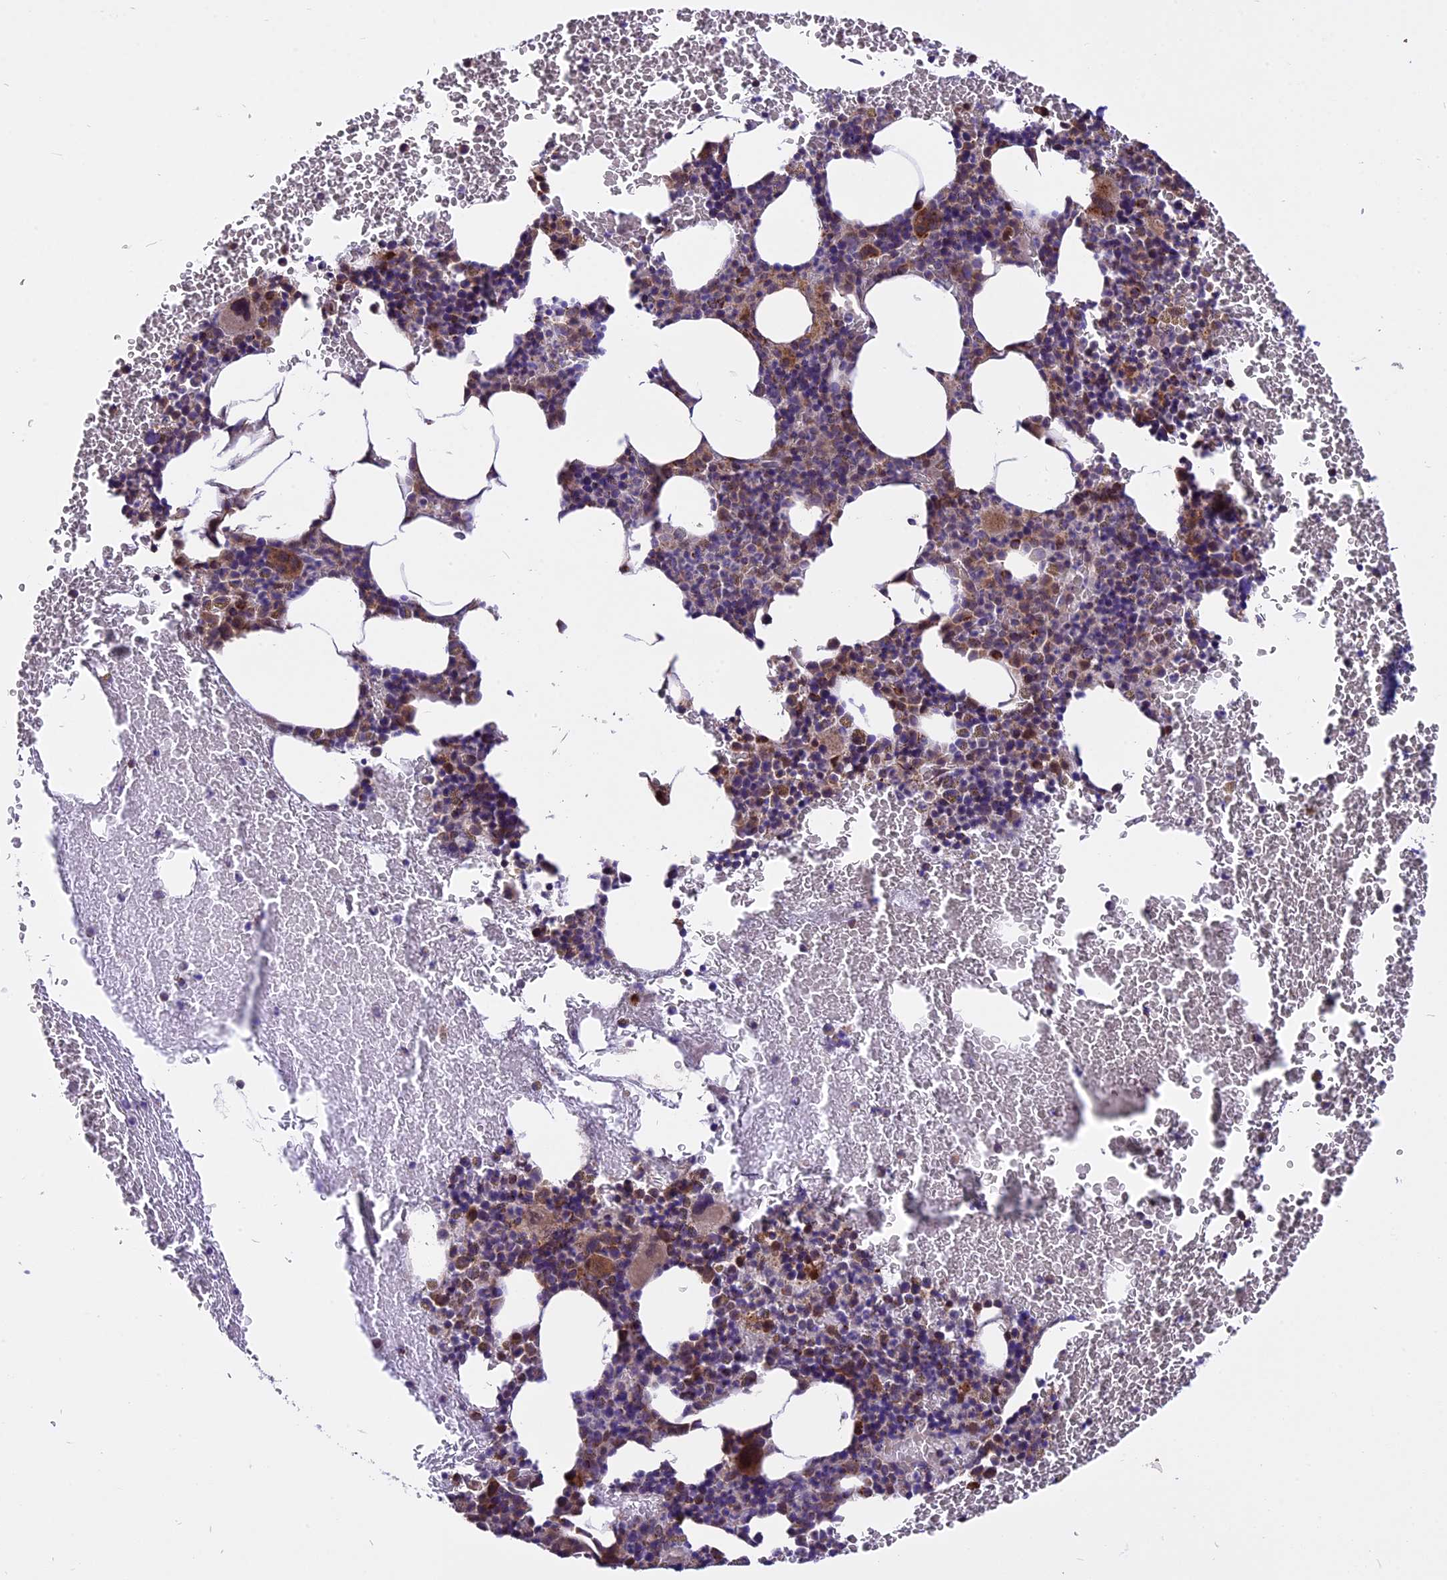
{"staining": {"intensity": "moderate", "quantity": "<25%", "location": "cytoplasmic/membranous"}, "tissue": "bone marrow", "cell_type": "Hematopoietic cells", "image_type": "normal", "snomed": [{"axis": "morphology", "description": "Normal tissue, NOS"}, {"axis": "topography", "description": "Bone marrow"}], "caption": "This image reveals immunohistochemistry (IHC) staining of unremarkable human bone marrow, with low moderate cytoplasmic/membranous staining in about <25% of hematopoietic cells.", "gene": "COX17", "patient": {"sex": "male", "age": 75}}